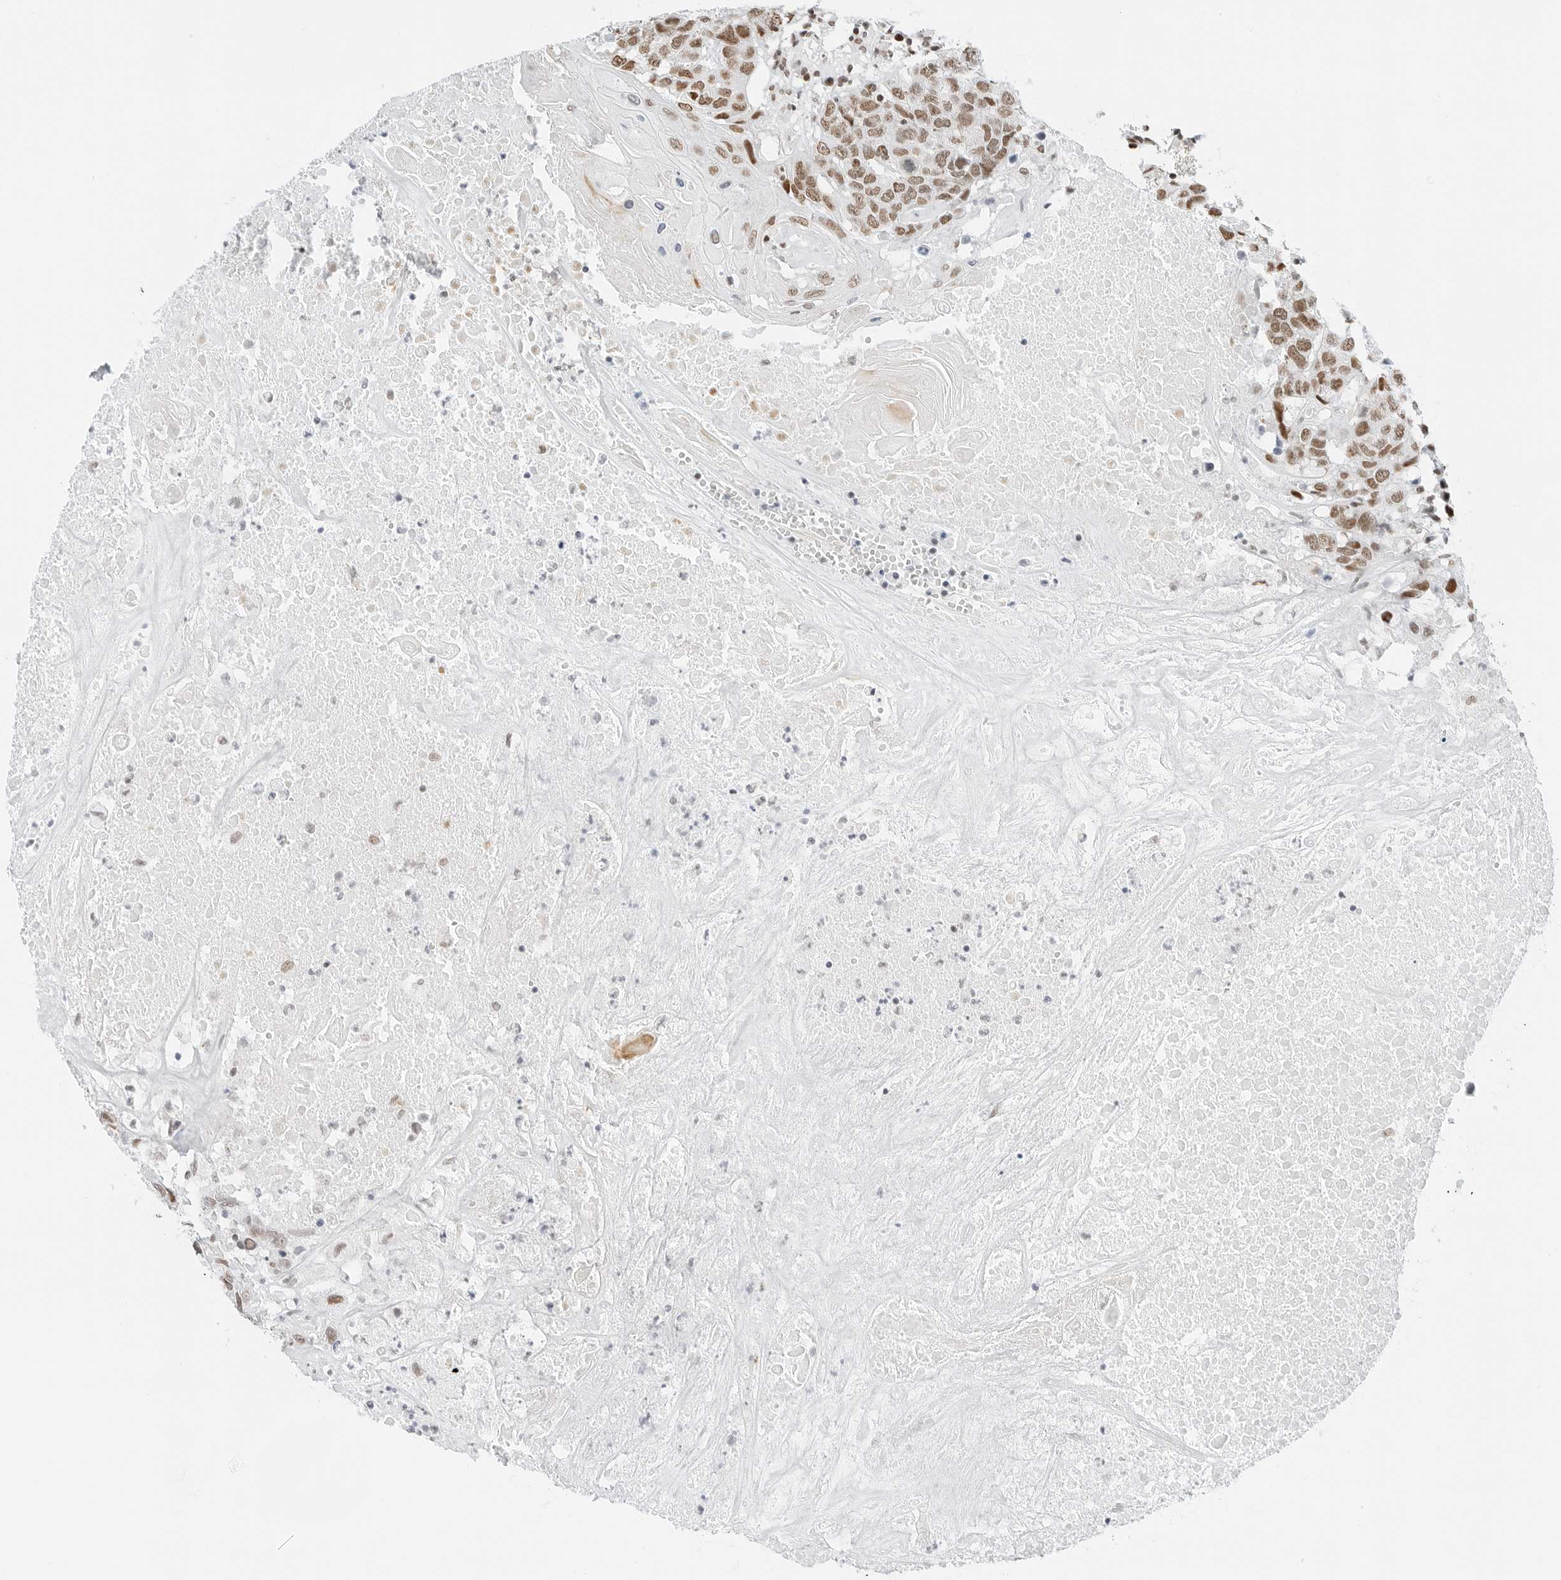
{"staining": {"intensity": "moderate", "quantity": ">75%", "location": "nuclear"}, "tissue": "head and neck cancer", "cell_type": "Tumor cells", "image_type": "cancer", "snomed": [{"axis": "morphology", "description": "Squamous cell carcinoma, NOS"}, {"axis": "topography", "description": "Head-Neck"}], "caption": "High-magnification brightfield microscopy of squamous cell carcinoma (head and neck) stained with DAB (brown) and counterstained with hematoxylin (blue). tumor cells exhibit moderate nuclear positivity is appreciated in approximately>75% of cells. Immunohistochemistry stains the protein of interest in brown and the nuclei are stained blue.", "gene": "CRTC2", "patient": {"sex": "male", "age": 66}}